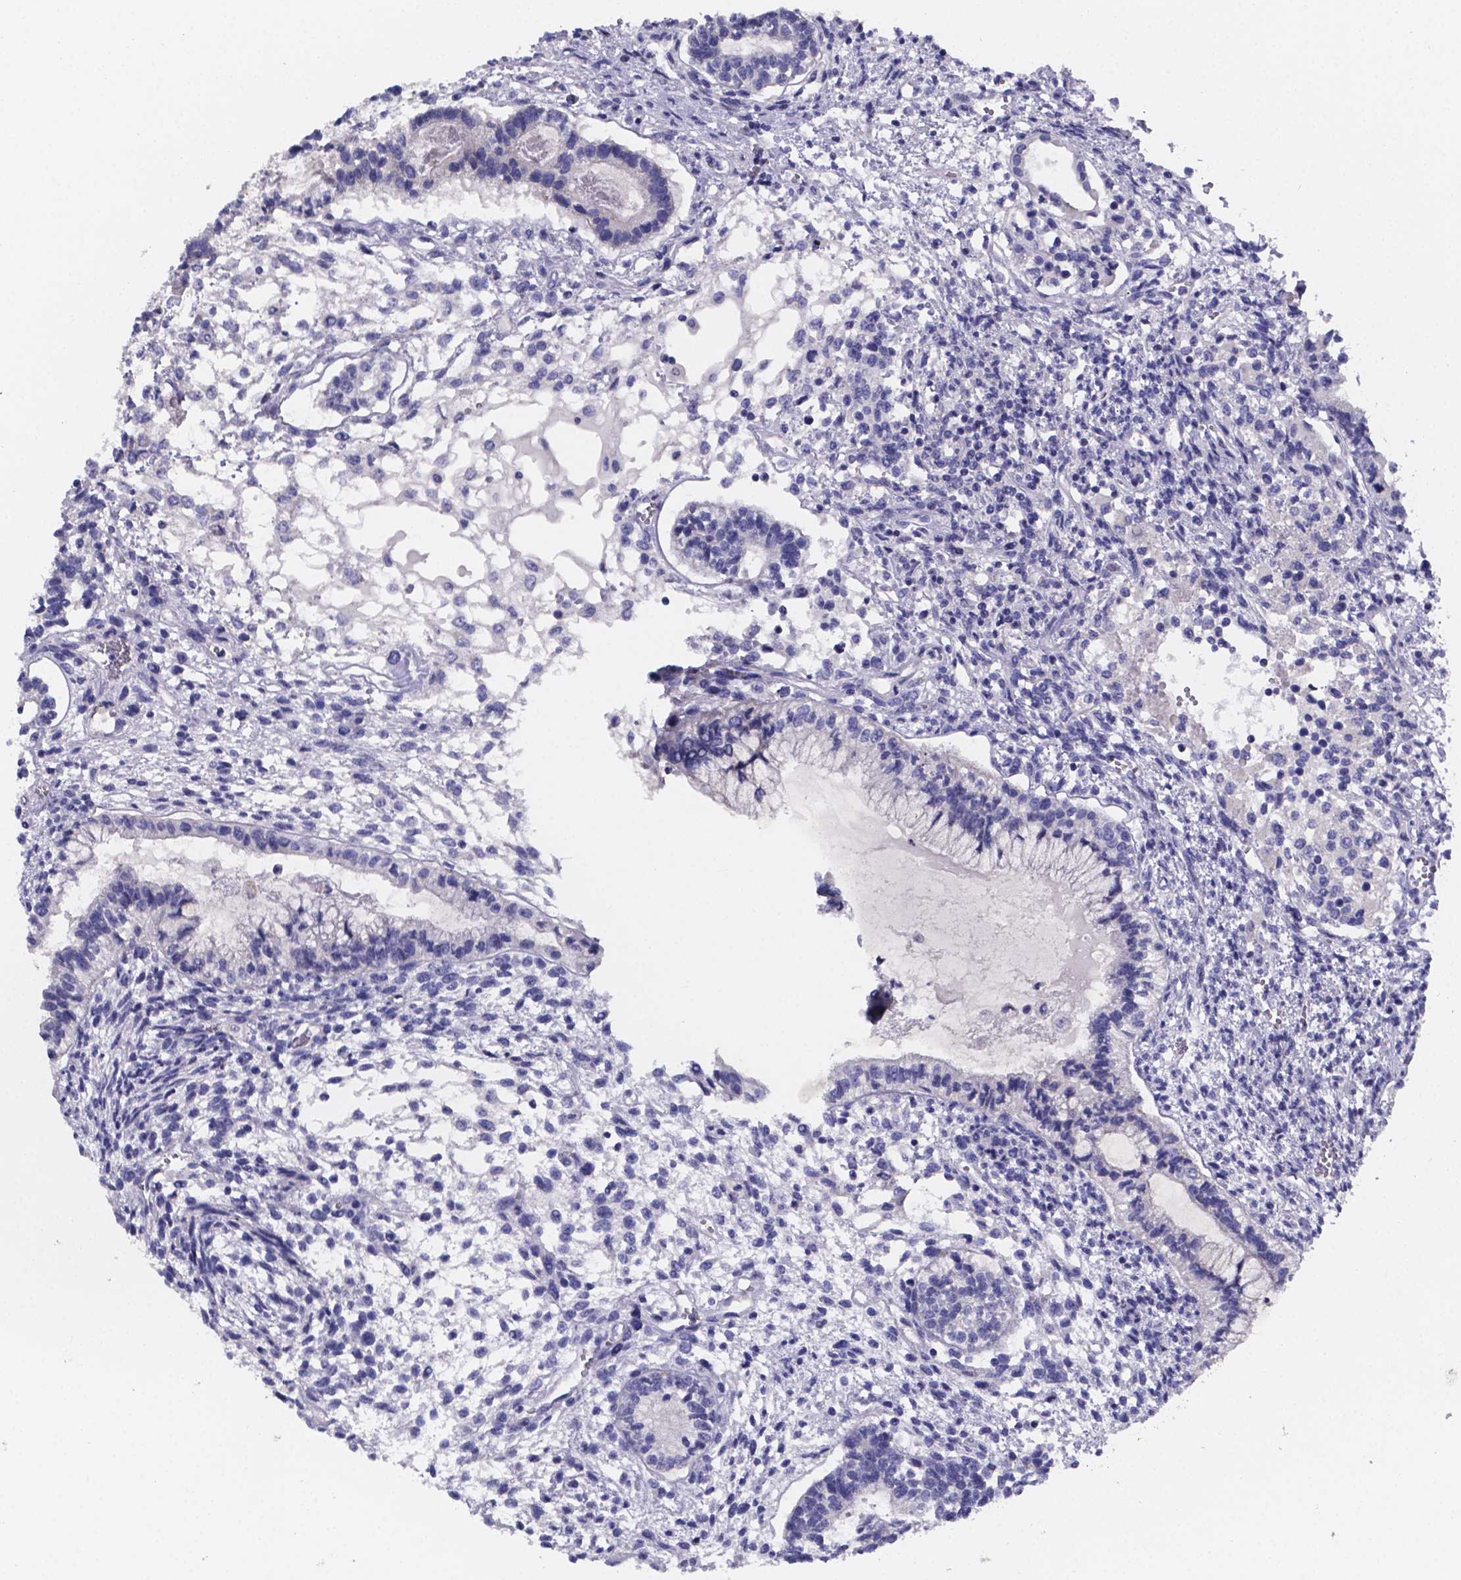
{"staining": {"intensity": "negative", "quantity": "none", "location": "none"}, "tissue": "testis cancer", "cell_type": "Tumor cells", "image_type": "cancer", "snomed": [{"axis": "morphology", "description": "Carcinoma, Embryonal, NOS"}, {"axis": "topography", "description": "Testis"}], "caption": "High magnification brightfield microscopy of embryonal carcinoma (testis) stained with DAB (3,3'-diaminobenzidine) (brown) and counterstained with hematoxylin (blue): tumor cells show no significant expression.", "gene": "PAH", "patient": {"sex": "male", "age": 37}}